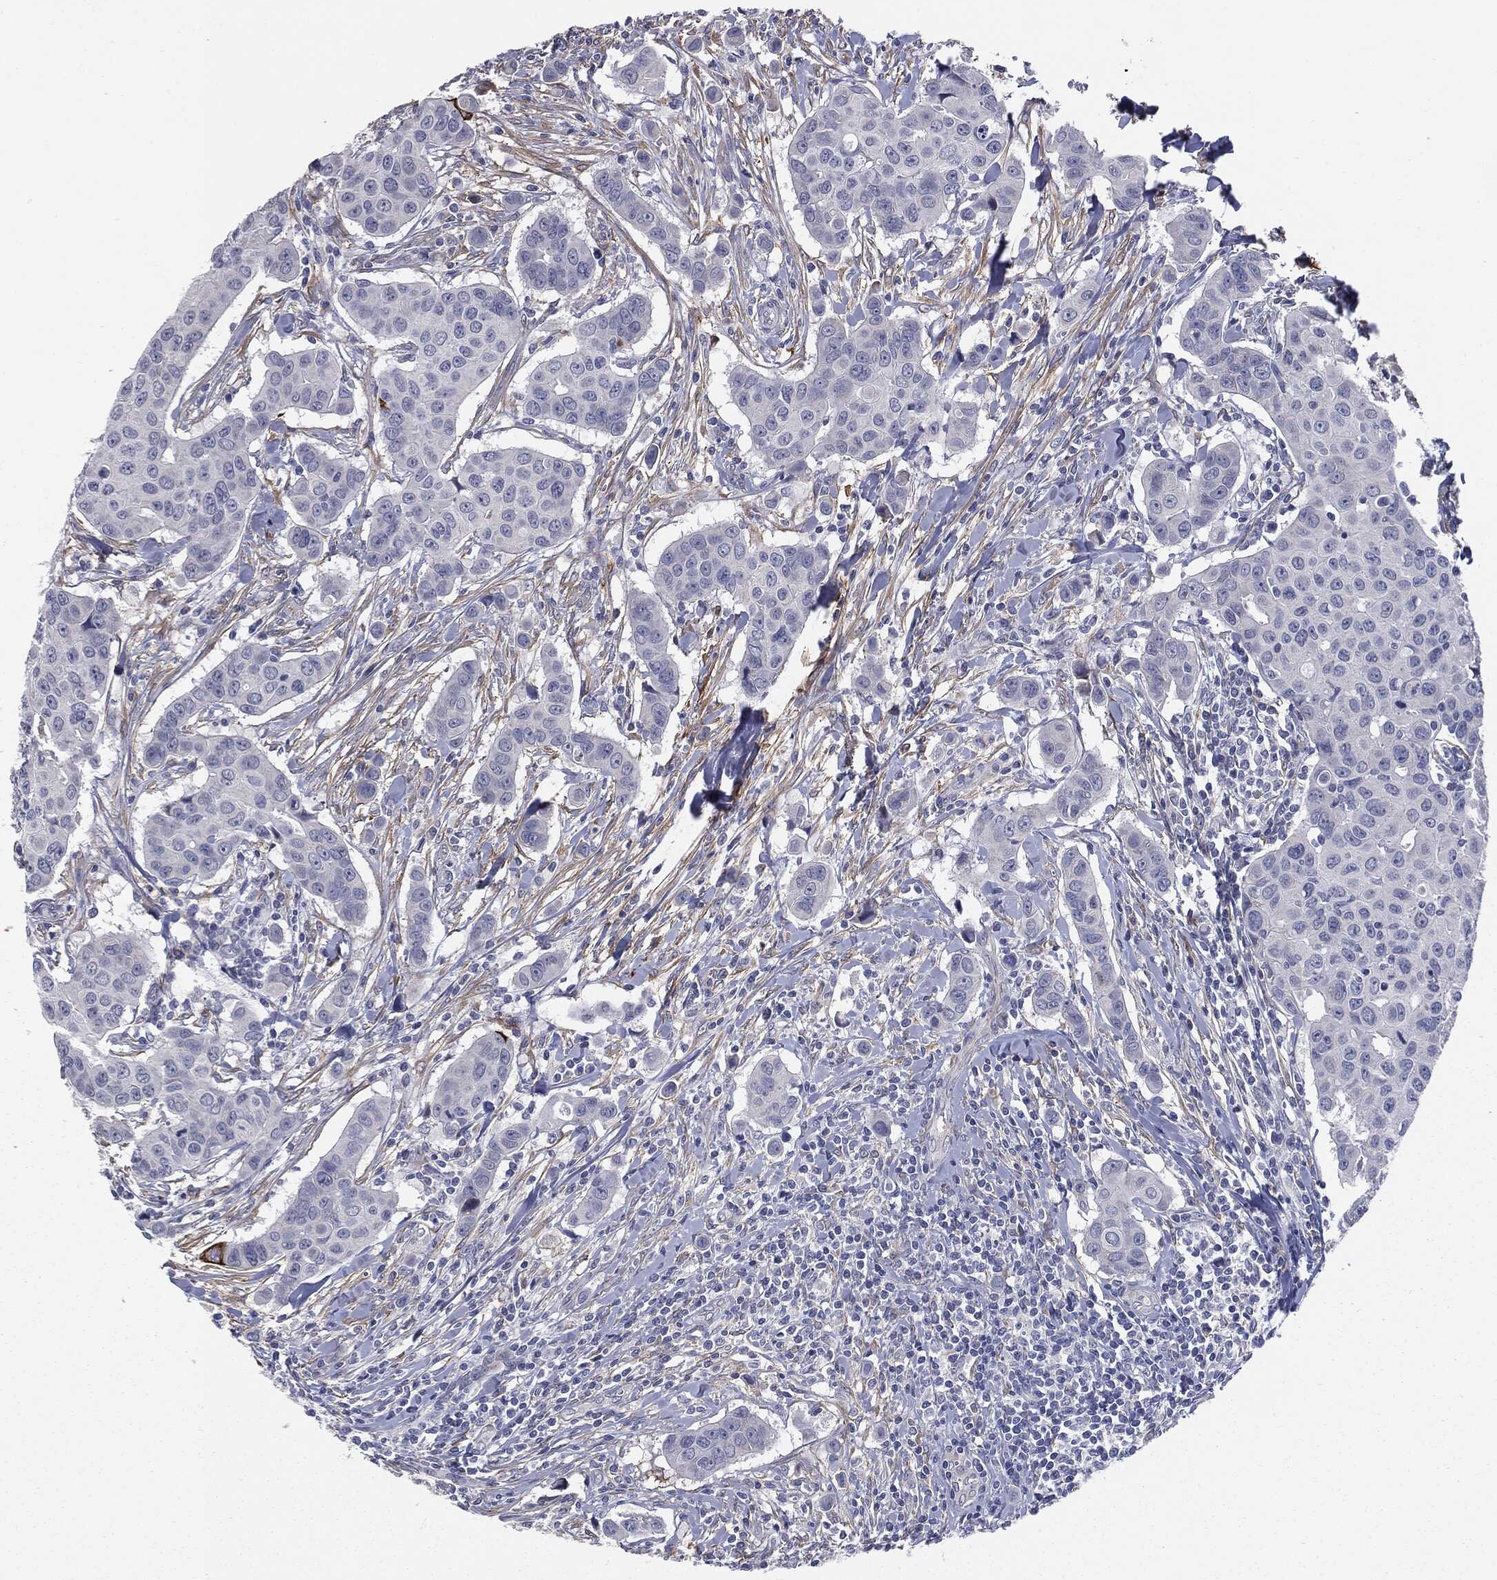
{"staining": {"intensity": "negative", "quantity": "none", "location": "none"}, "tissue": "breast cancer", "cell_type": "Tumor cells", "image_type": "cancer", "snomed": [{"axis": "morphology", "description": "Duct carcinoma"}, {"axis": "topography", "description": "Breast"}], "caption": "Immunohistochemistry photomicrograph of neoplastic tissue: human breast invasive ductal carcinoma stained with DAB (3,3'-diaminobenzidine) shows no significant protein positivity in tumor cells.", "gene": "KRT5", "patient": {"sex": "female", "age": 24}}